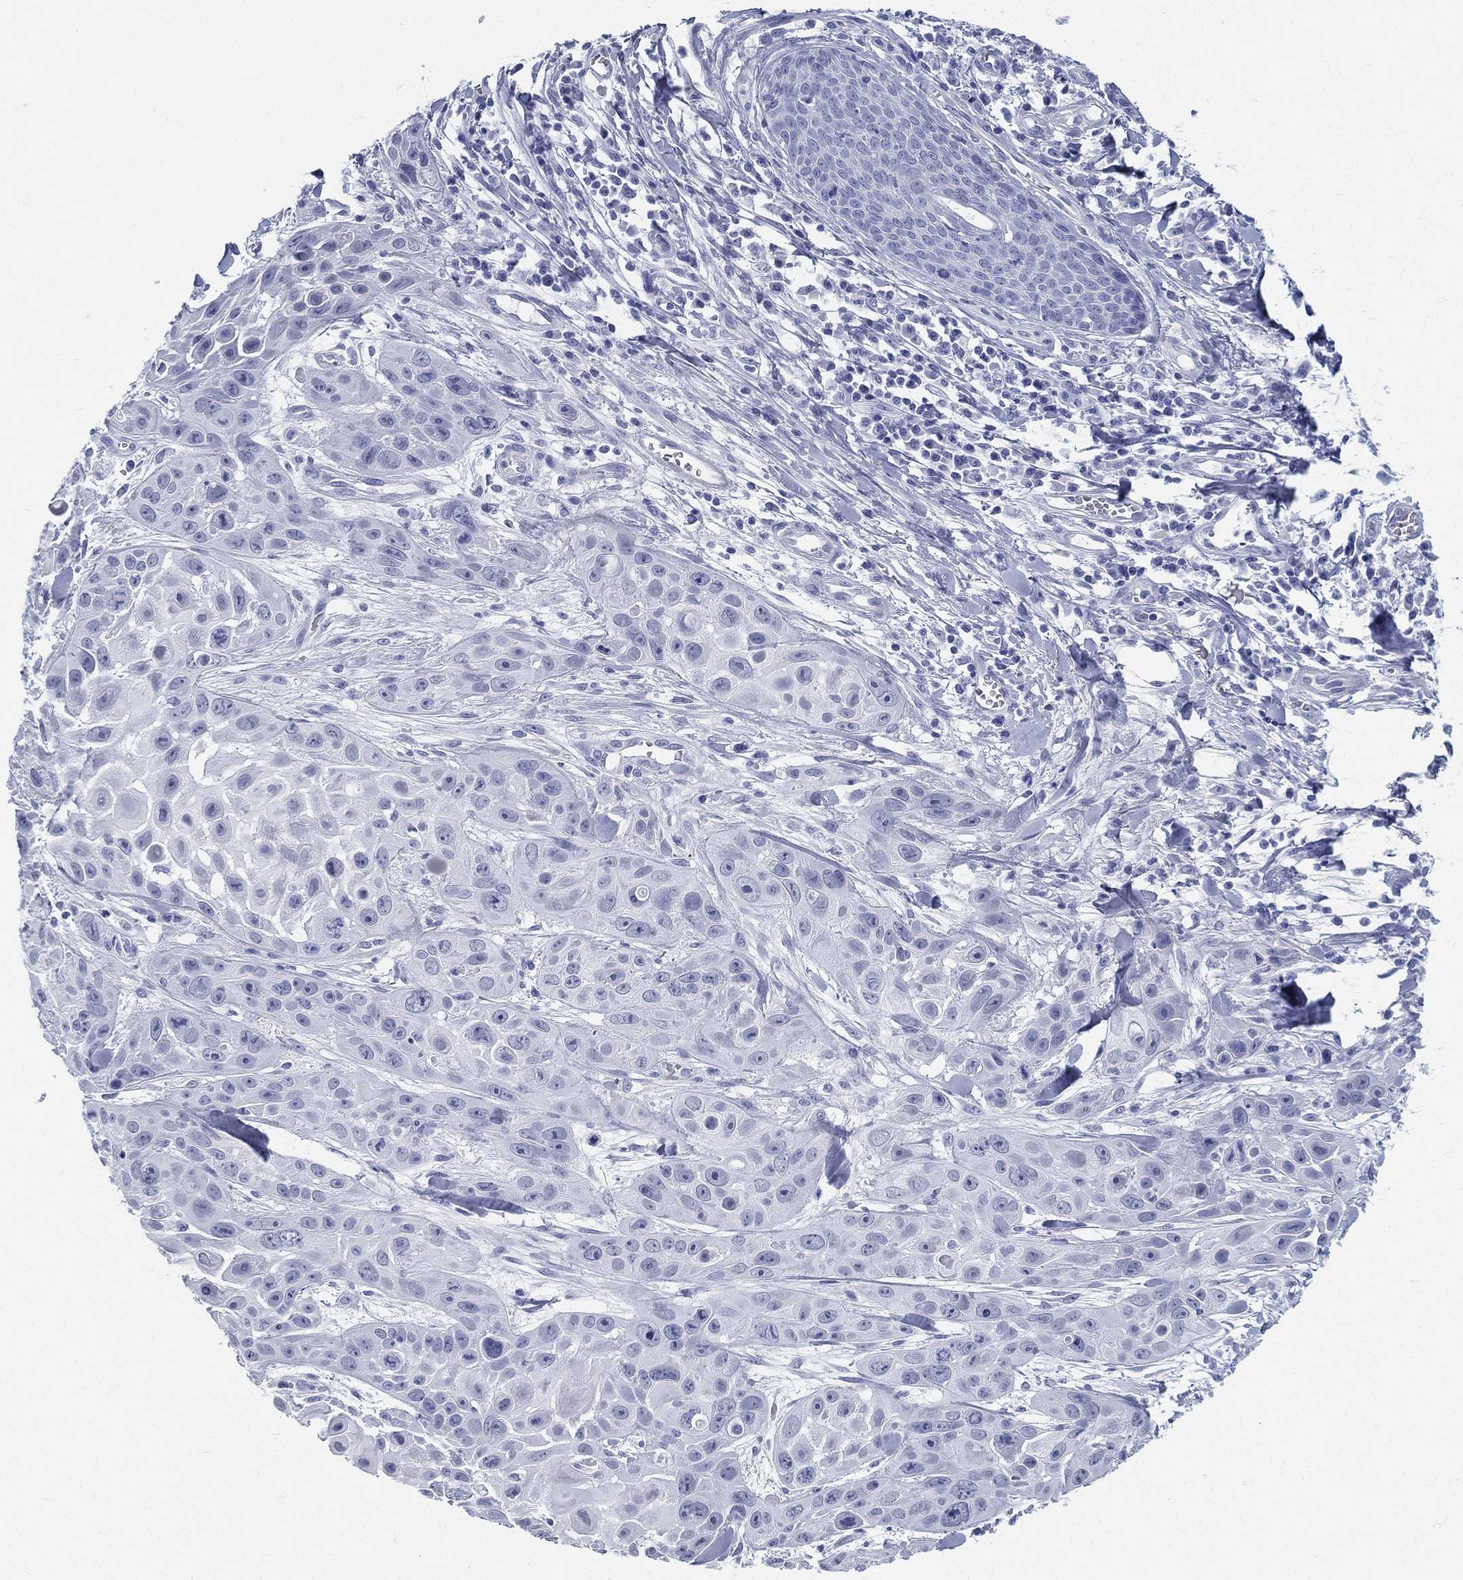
{"staining": {"intensity": "negative", "quantity": "none", "location": "none"}, "tissue": "skin cancer", "cell_type": "Tumor cells", "image_type": "cancer", "snomed": [{"axis": "morphology", "description": "Squamous cell carcinoma, NOS"}, {"axis": "topography", "description": "Skin"}, {"axis": "topography", "description": "Anal"}], "caption": "Squamous cell carcinoma (skin) was stained to show a protein in brown. There is no significant positivity in tumor cells.", "gene": "ATP1B2", "patient": {"sex": "female", "age": 75}}